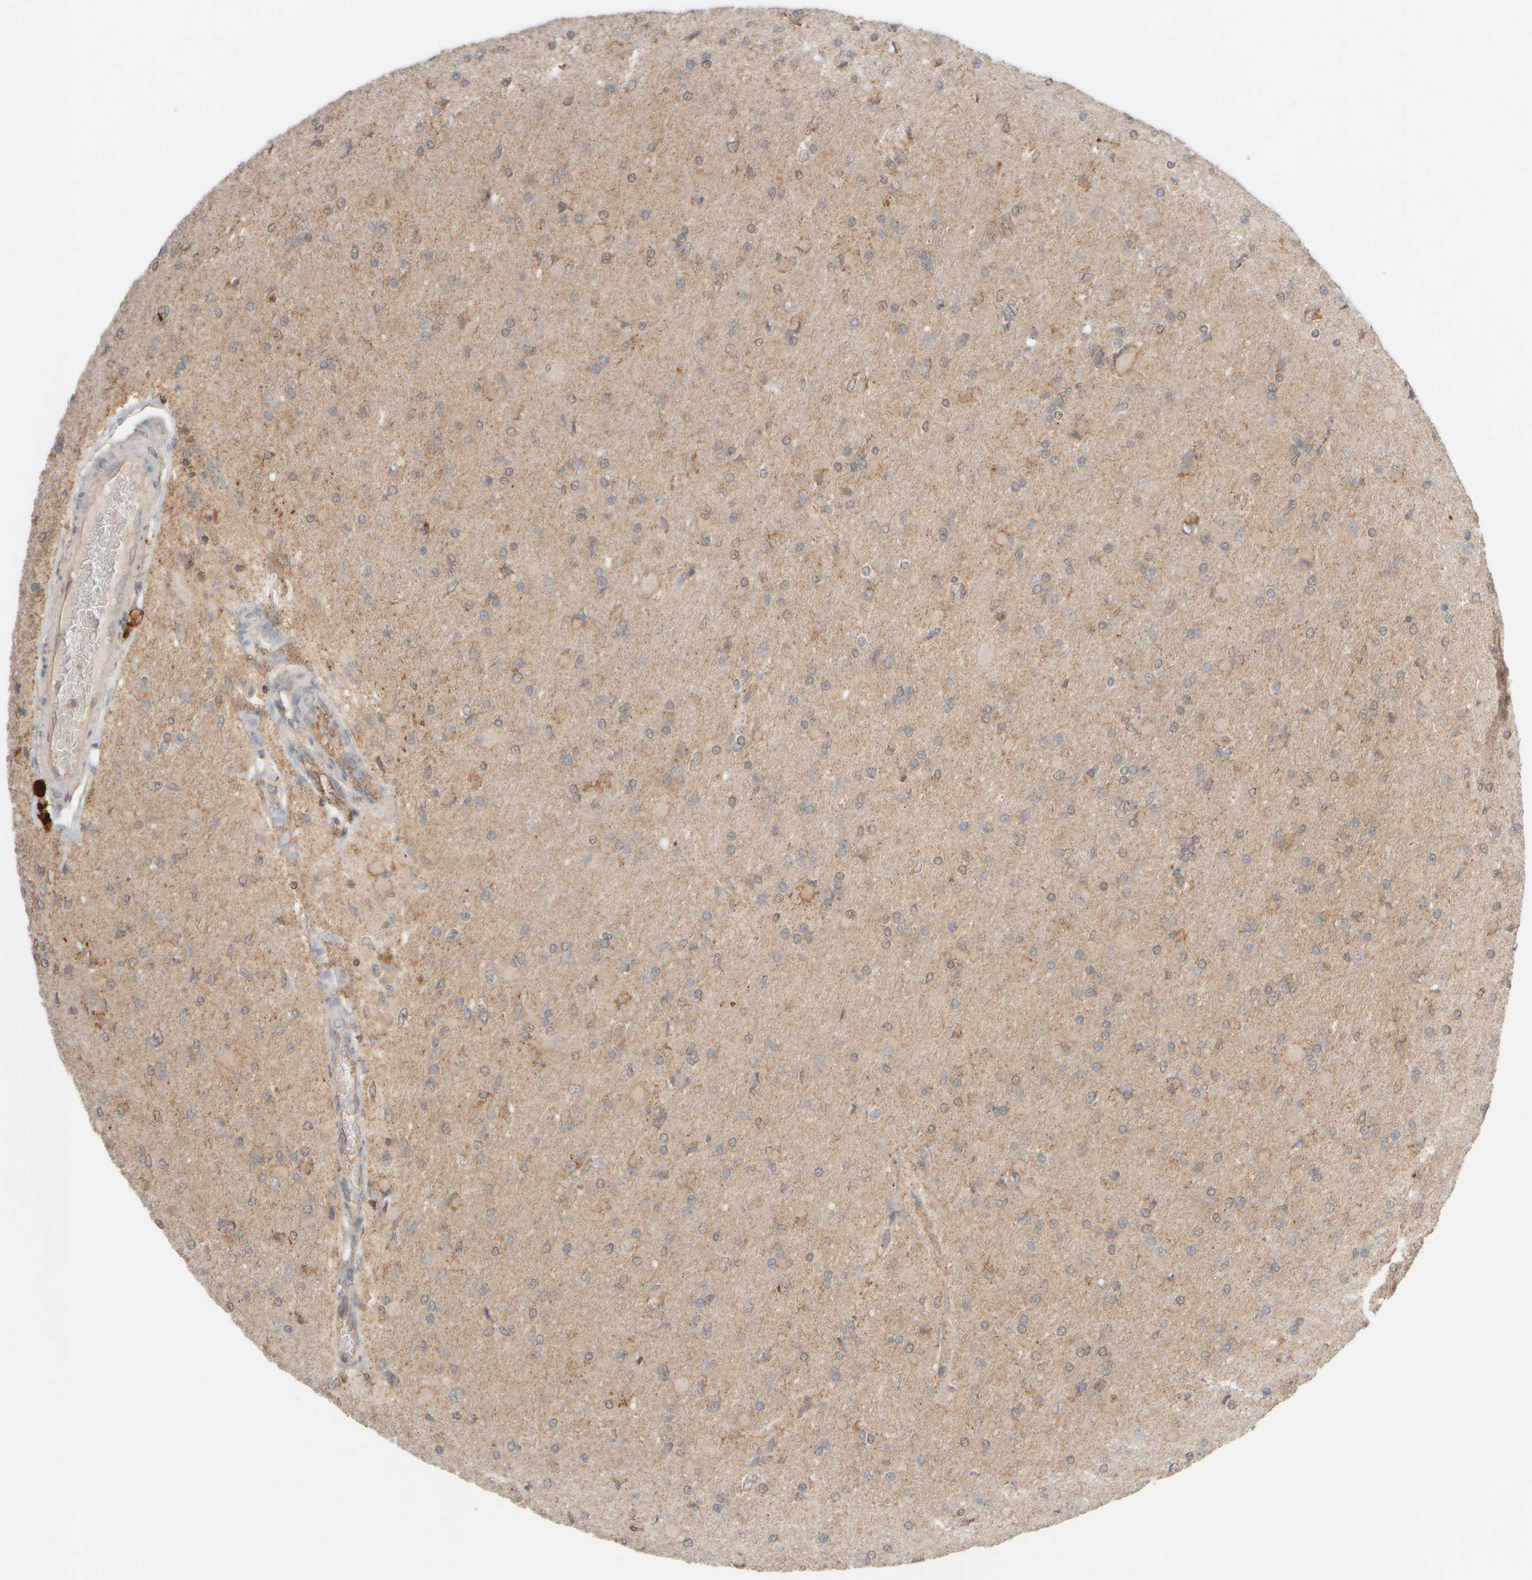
{"staining": {"intensity": "weak", "quantity": ">75%", "location": "cytoplasmic/membranous"}, "tissue": "glioma", "cell_type": "Tumor cells", "image_type": "cancer", "snomed": [{"axis": "morphology", "description": "Glioma, malignant, High grade"}, {"axis": "topography", "description": "Cerebral cortex"}], "caption": "IHC (DAB (3,3'-diaminobenzidine)) staining of glioma demonstrates weak cytoplasmic/membranous protein staining in about >75% of tumor cells. Using DAB (brown) and hematoxylin (blue) stains, captured at high magnification using brightfield microscopy.", "gene": "EIF2B3", "patient": {"sex": "female", "age": 36}}